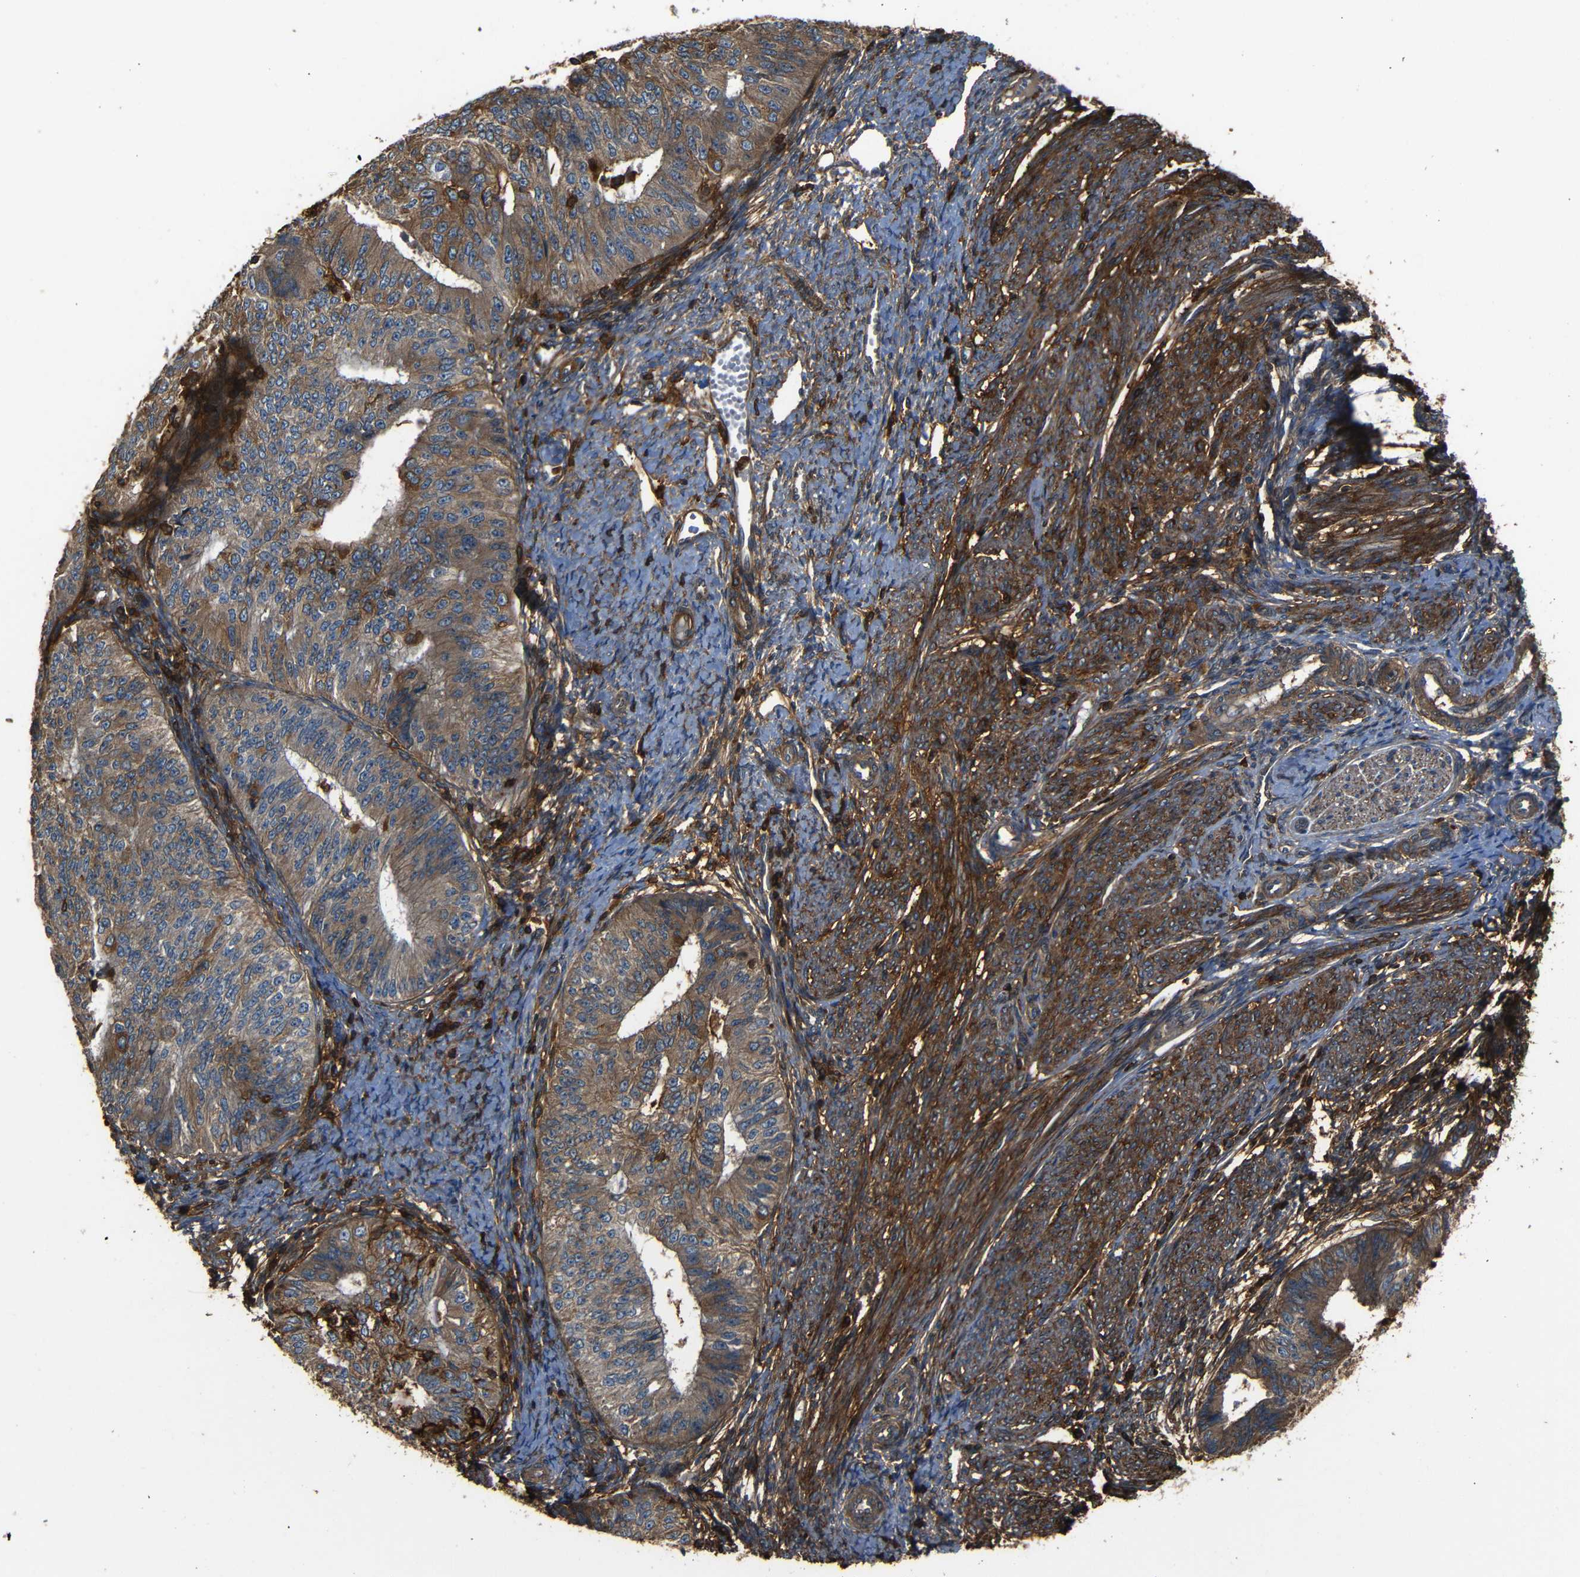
{"staining": {"intensity": "moderate", "quantity": ">75%", "location": "cytoplasmic/membranous"}, "tissue": "endometrial cancer", "cell_type": "Tumor cells", "image_type": "cancer", "snomed": [{"axis": "morphology", "description": "Adenocarcinoma, NOS"}, {"axis": "topography", "description": "Endometrium"}], "caption": "This is an image of immunohistochemistry (IHC) staining of endometrial adenocarcinoma, which shows moderate positivity in the cytoplasmic/membranous of tumor cells.", "gene": "ADGRE5", "patient": {"sex": "female", "age": 32}}